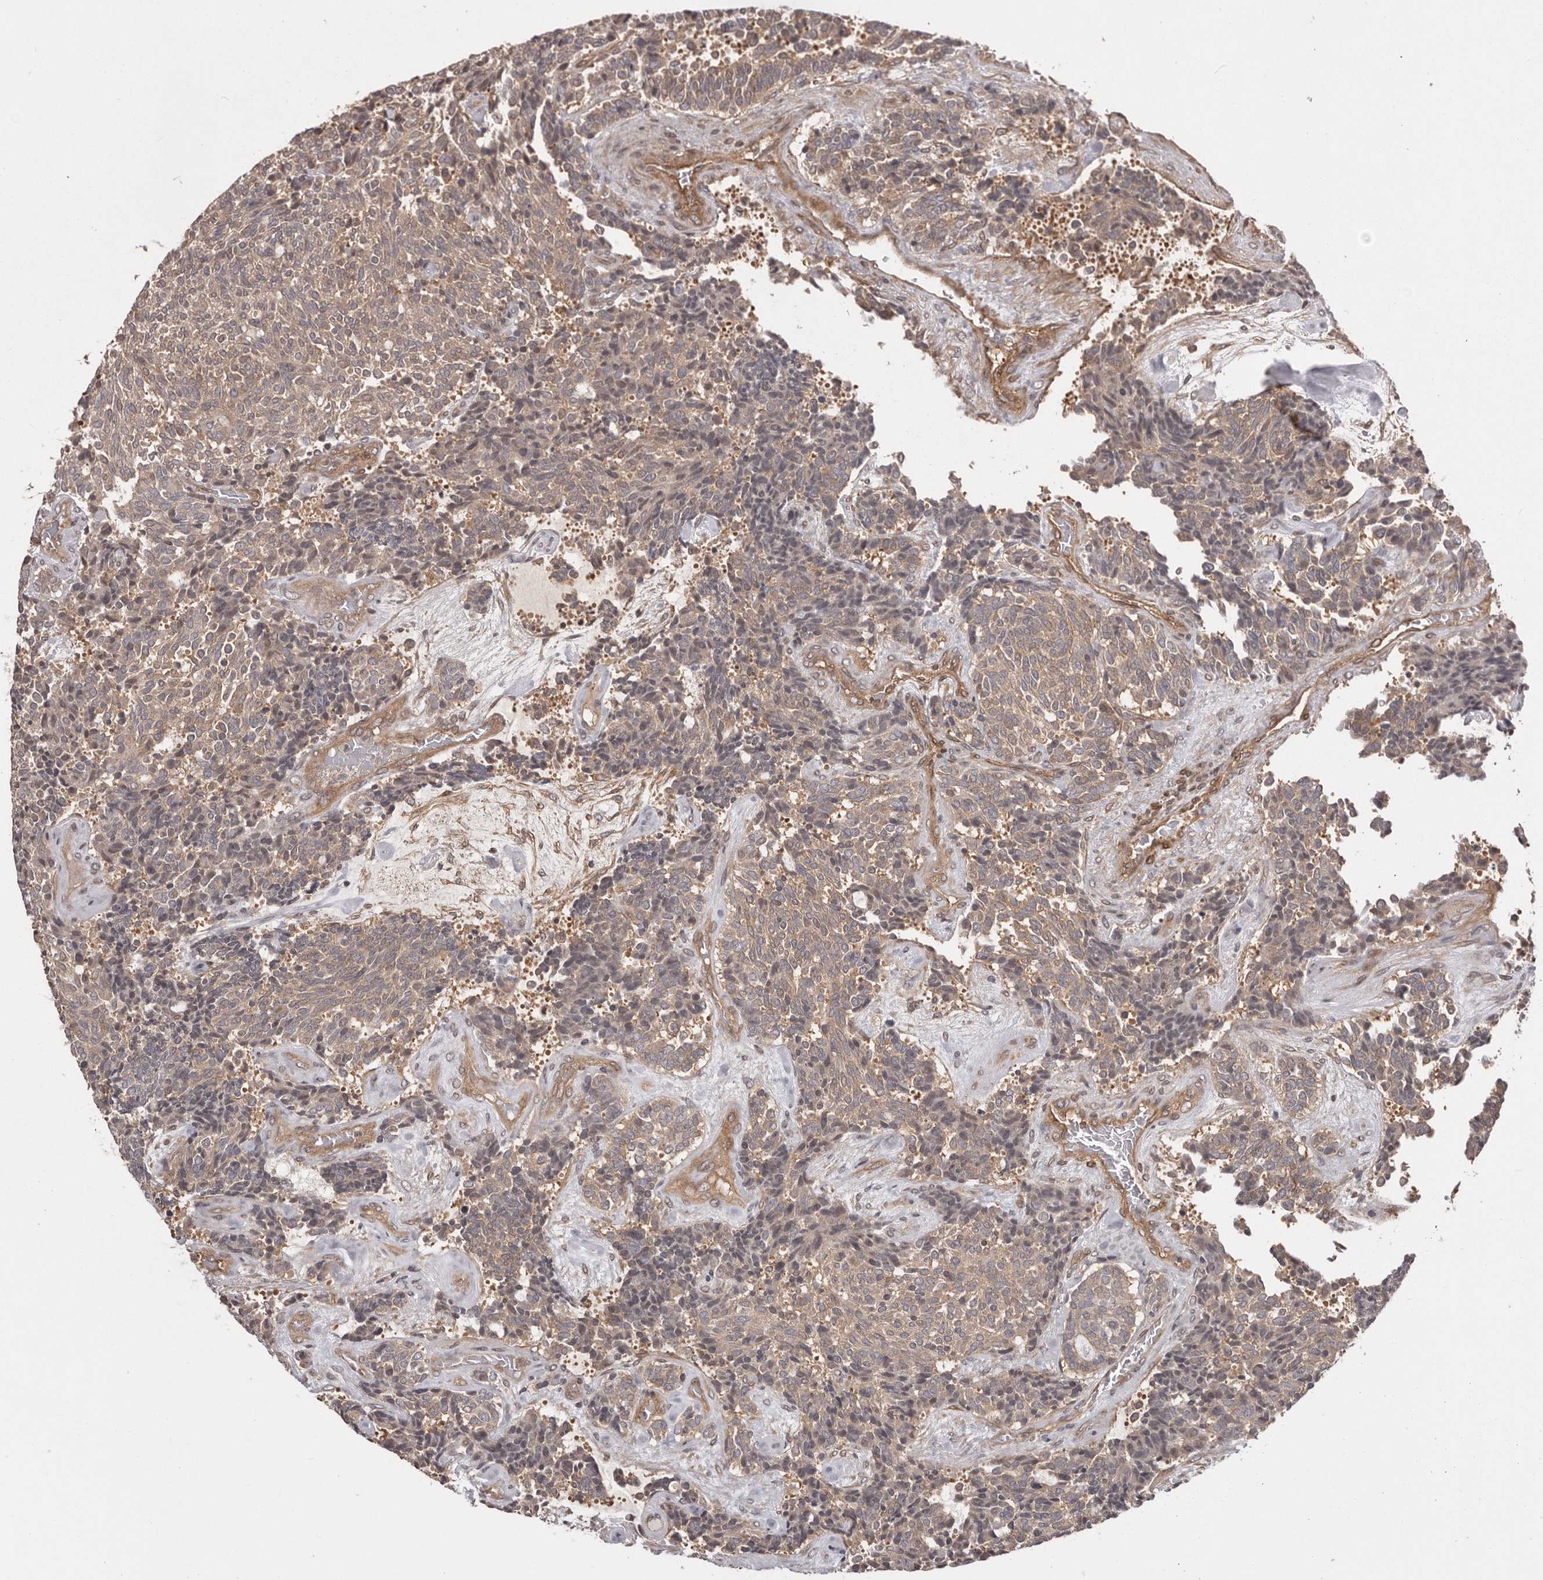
{"staining": {"intensity": "weak", "quantity": ">75%", "location": "cytoplasmic/membranous"}, "tissue": "carcinoid", "cell_type": "Tumor cells", "image_type": "cancer", "snomed": [{"axis": "morphology", "description": "Carcinoid, malignant, NOS"}, {"axis": "topography", "description": "Pancreas"}], "caption": "Protein expression analysis of malignant carcinoid exhibits weak cytoplasmic/membranous expression in approximately >75% of tumor cells.", "gene": "NFKBIA", "patient": {"sex": "female", "age": 54}}